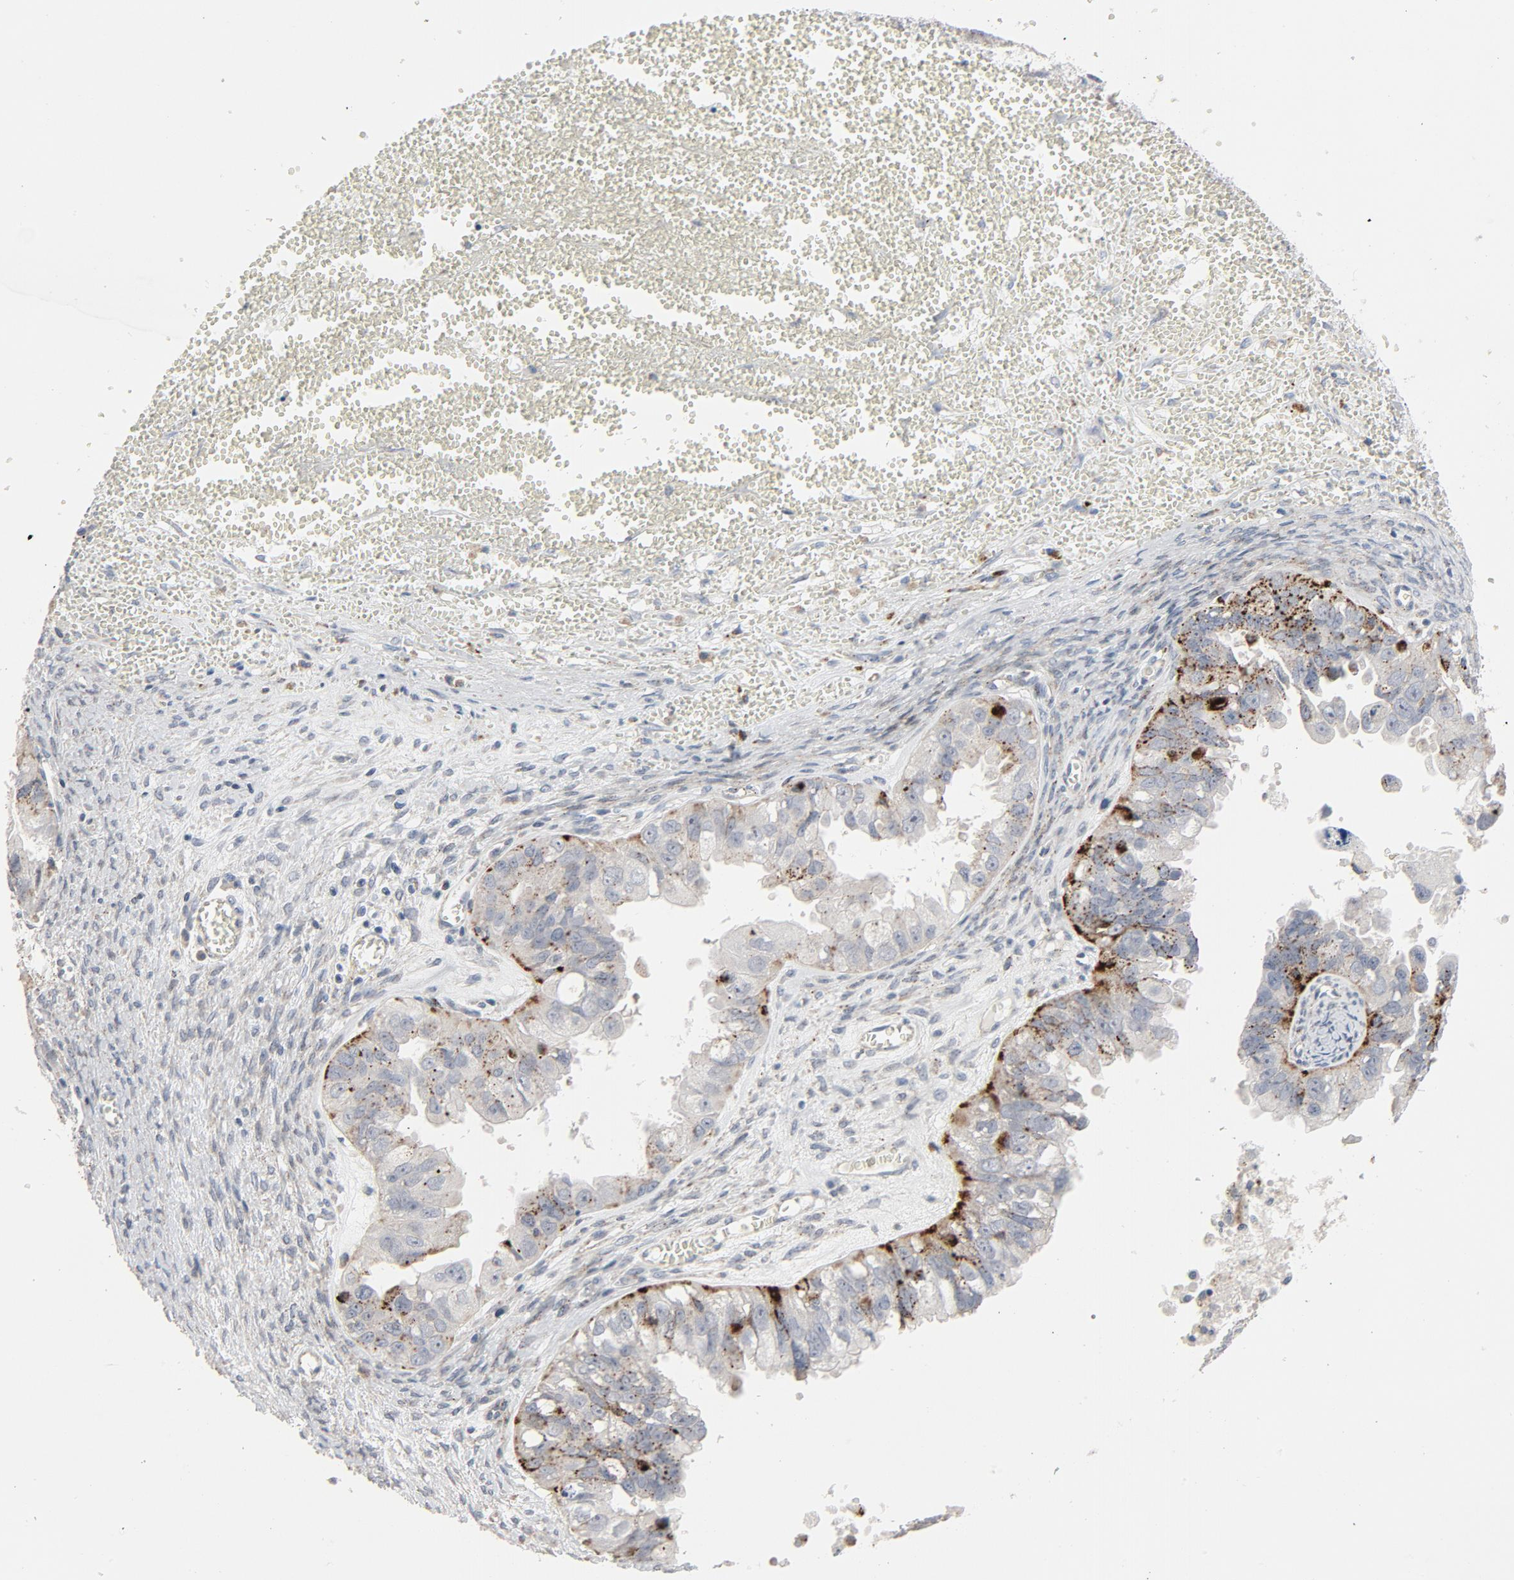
{"staining": {"intensity": "strong", "quantity": "25%-75%", "location": "cytoplasmic/membranous"}, "tissue": "ovarian cancer", "cell_type": "Tumor cells", "image_type": "cancer", "snomed": [{"axis": "morphology", "description": "Cystadenocarcinoma, serous, NOS"}, {"axis": "topography", "description": "Soft tissue"}, {"axis": "topography", "description": "Ovary"}], "caption": "Protein expression analysis of human serous cystadenocarcinoma (ovarian) reveals strong cytoplasmic/membranous staining in about 25%-75% of tumor cells. (Stains: DAB in brown, nuclei in blue, Microscopy: brightfield microscopy at high magnification).", "gene": "AKT2", "patient": {"sex": "female", "age": 57}}